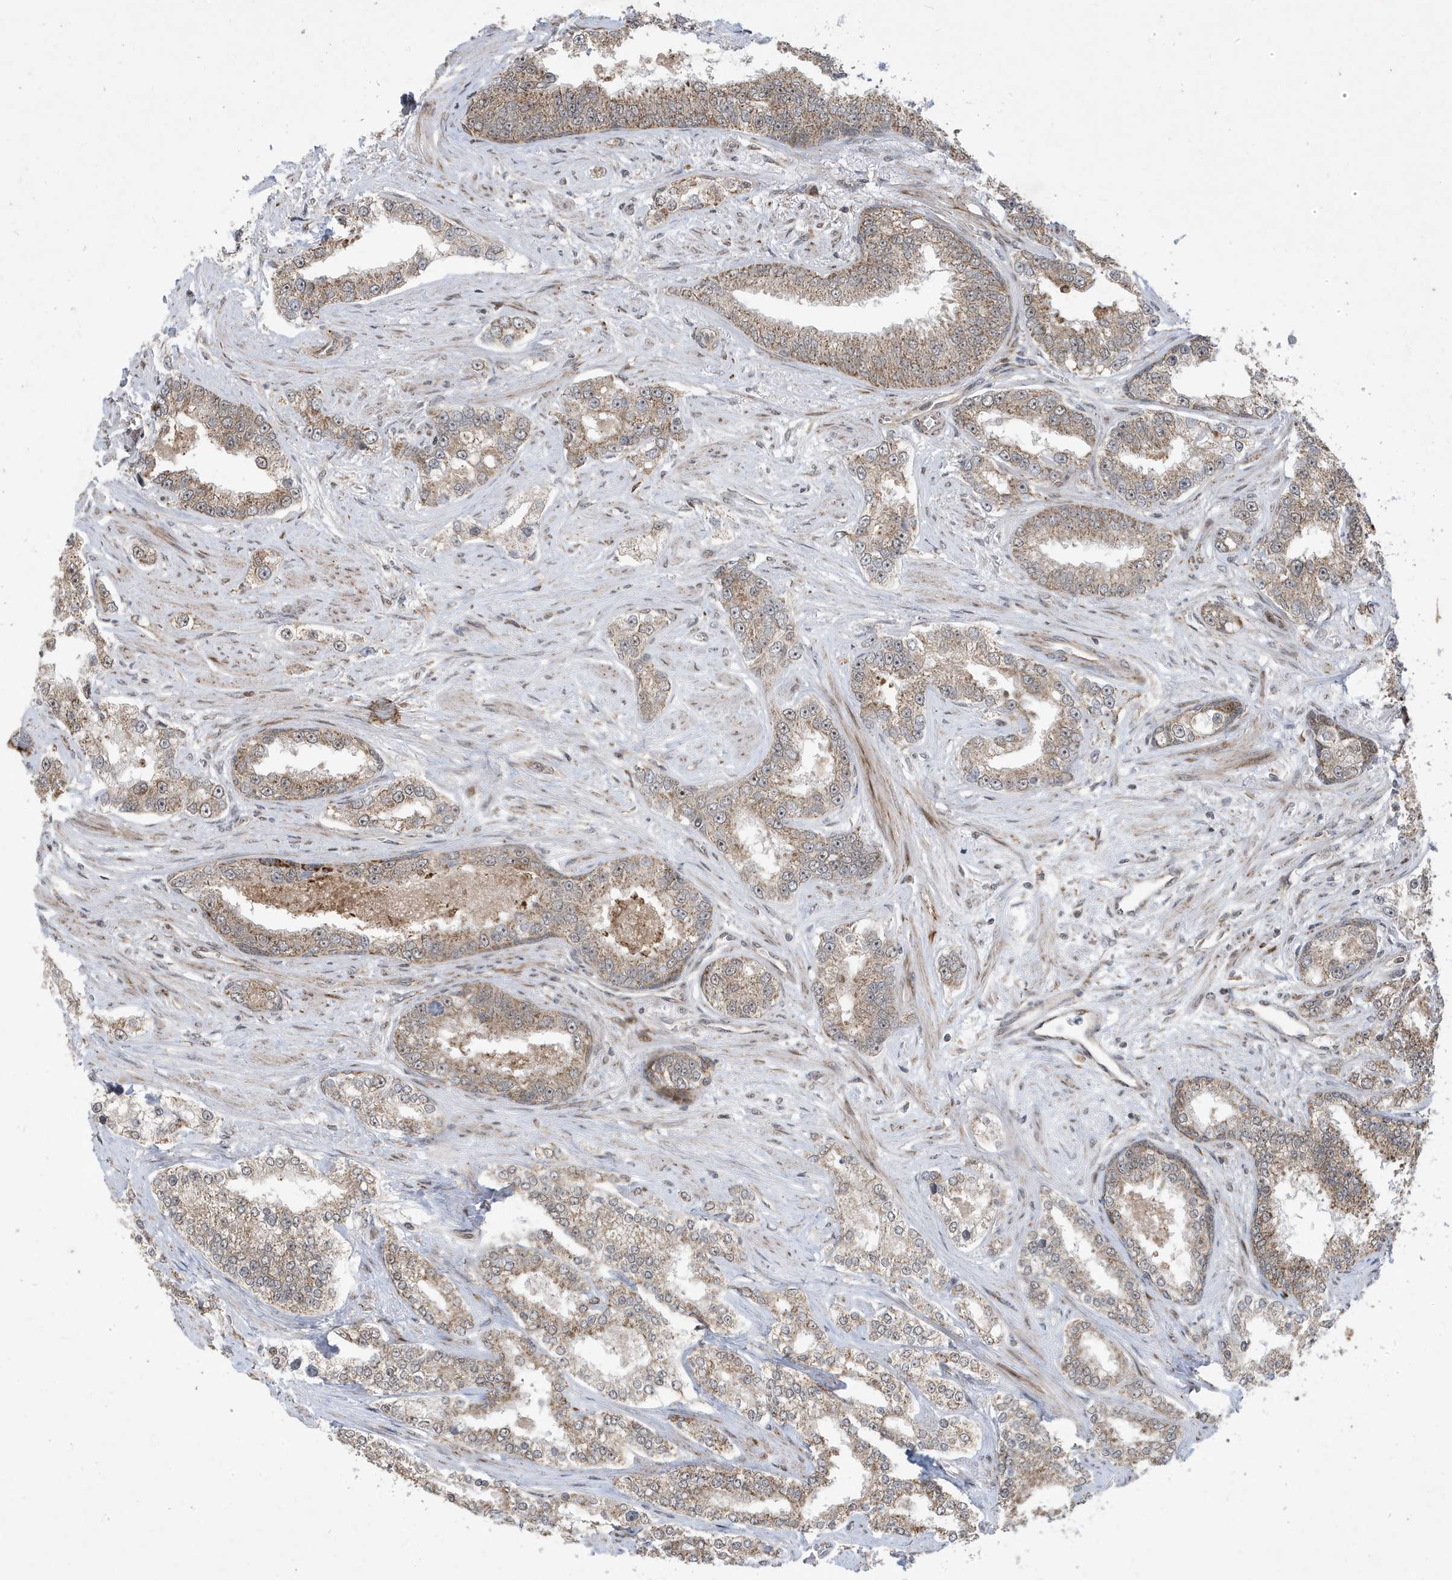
{"staining": {"intensity": "weak", "quantity": ">75%", "location": "cytoplasmic/membranous"}, "tissue": "prostate cancer", "cell_type": "Tumor cells", "image_type": "cancer", "snomed": [{"axis": "morphology", "description": "Normal tissue, NOS"}, {"axis": "morphology", "description": "Adenocarcinoma, High grade"}, {"axis": "topography", "description": "Prostate"}], "caption": "The micrograph demonstrates a brown stain indicating the presence of a protein in the cytoplasmic/membranous of tumor cells in prostate adenocarcinoma (high-grade).", "gene": "FAM9B", "patient": {"sex": "male", "age": 83}}